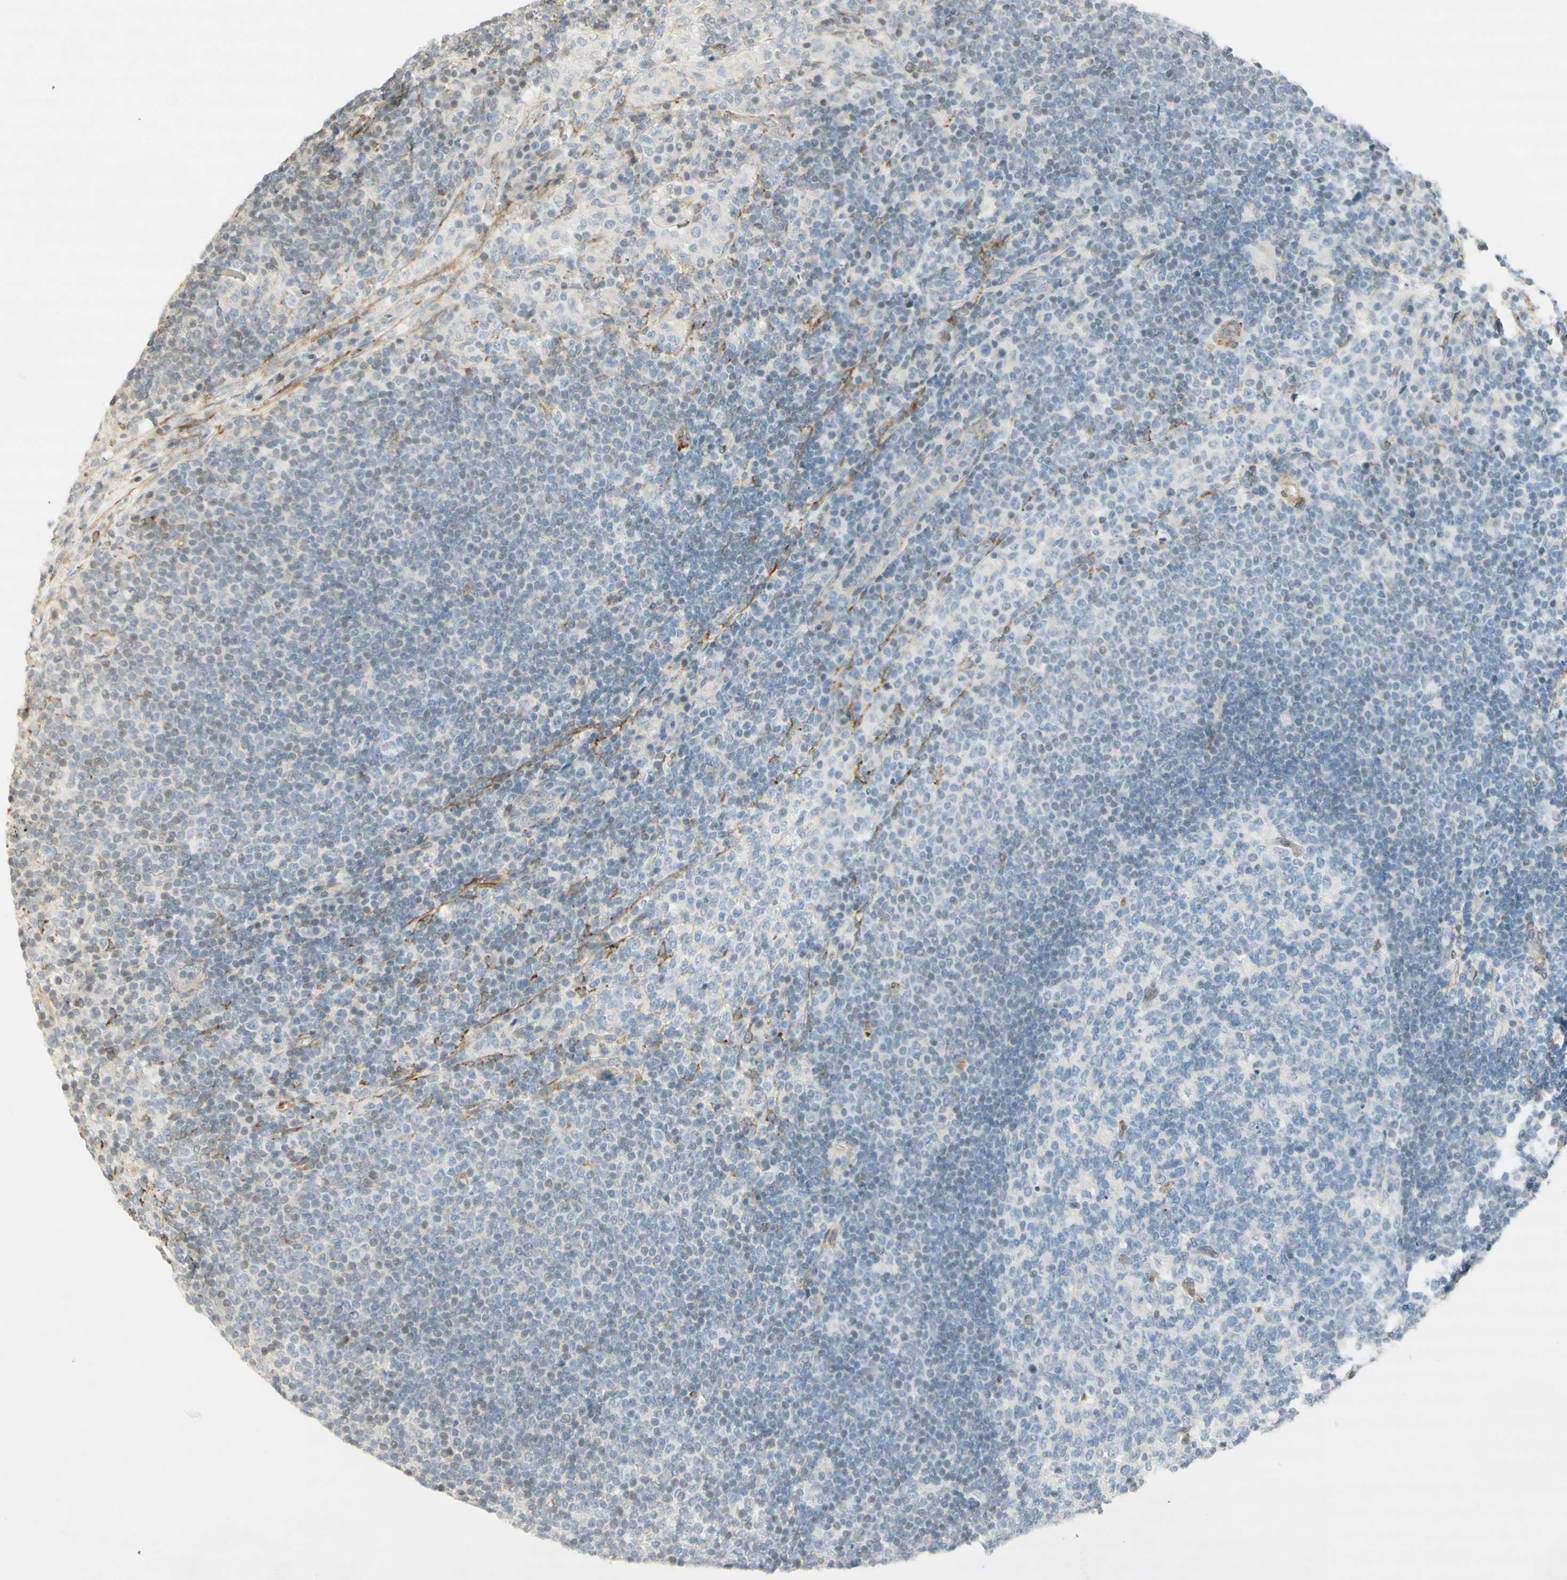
{"staining": {"intensity": "negative", "quantity": "none", "location": "none"}, "tissue": "lymph node", "cell_type": "Germinal center cells", "image_type": "normal", "snomed": [{"axis": "morphology", "description": "Normal tissue, NOS"}, {"axis": "topography", "description": "Lymph node"}], "caption": "The micrograph demonstrates no significant positivity in germinal center cells of lymph node. The staining is performed using DAB brown chromogen with nuclei counter-stained in using hematoxylin.", "gene": "MAP1B", "patient": {"sex": "female", "age": 53}}